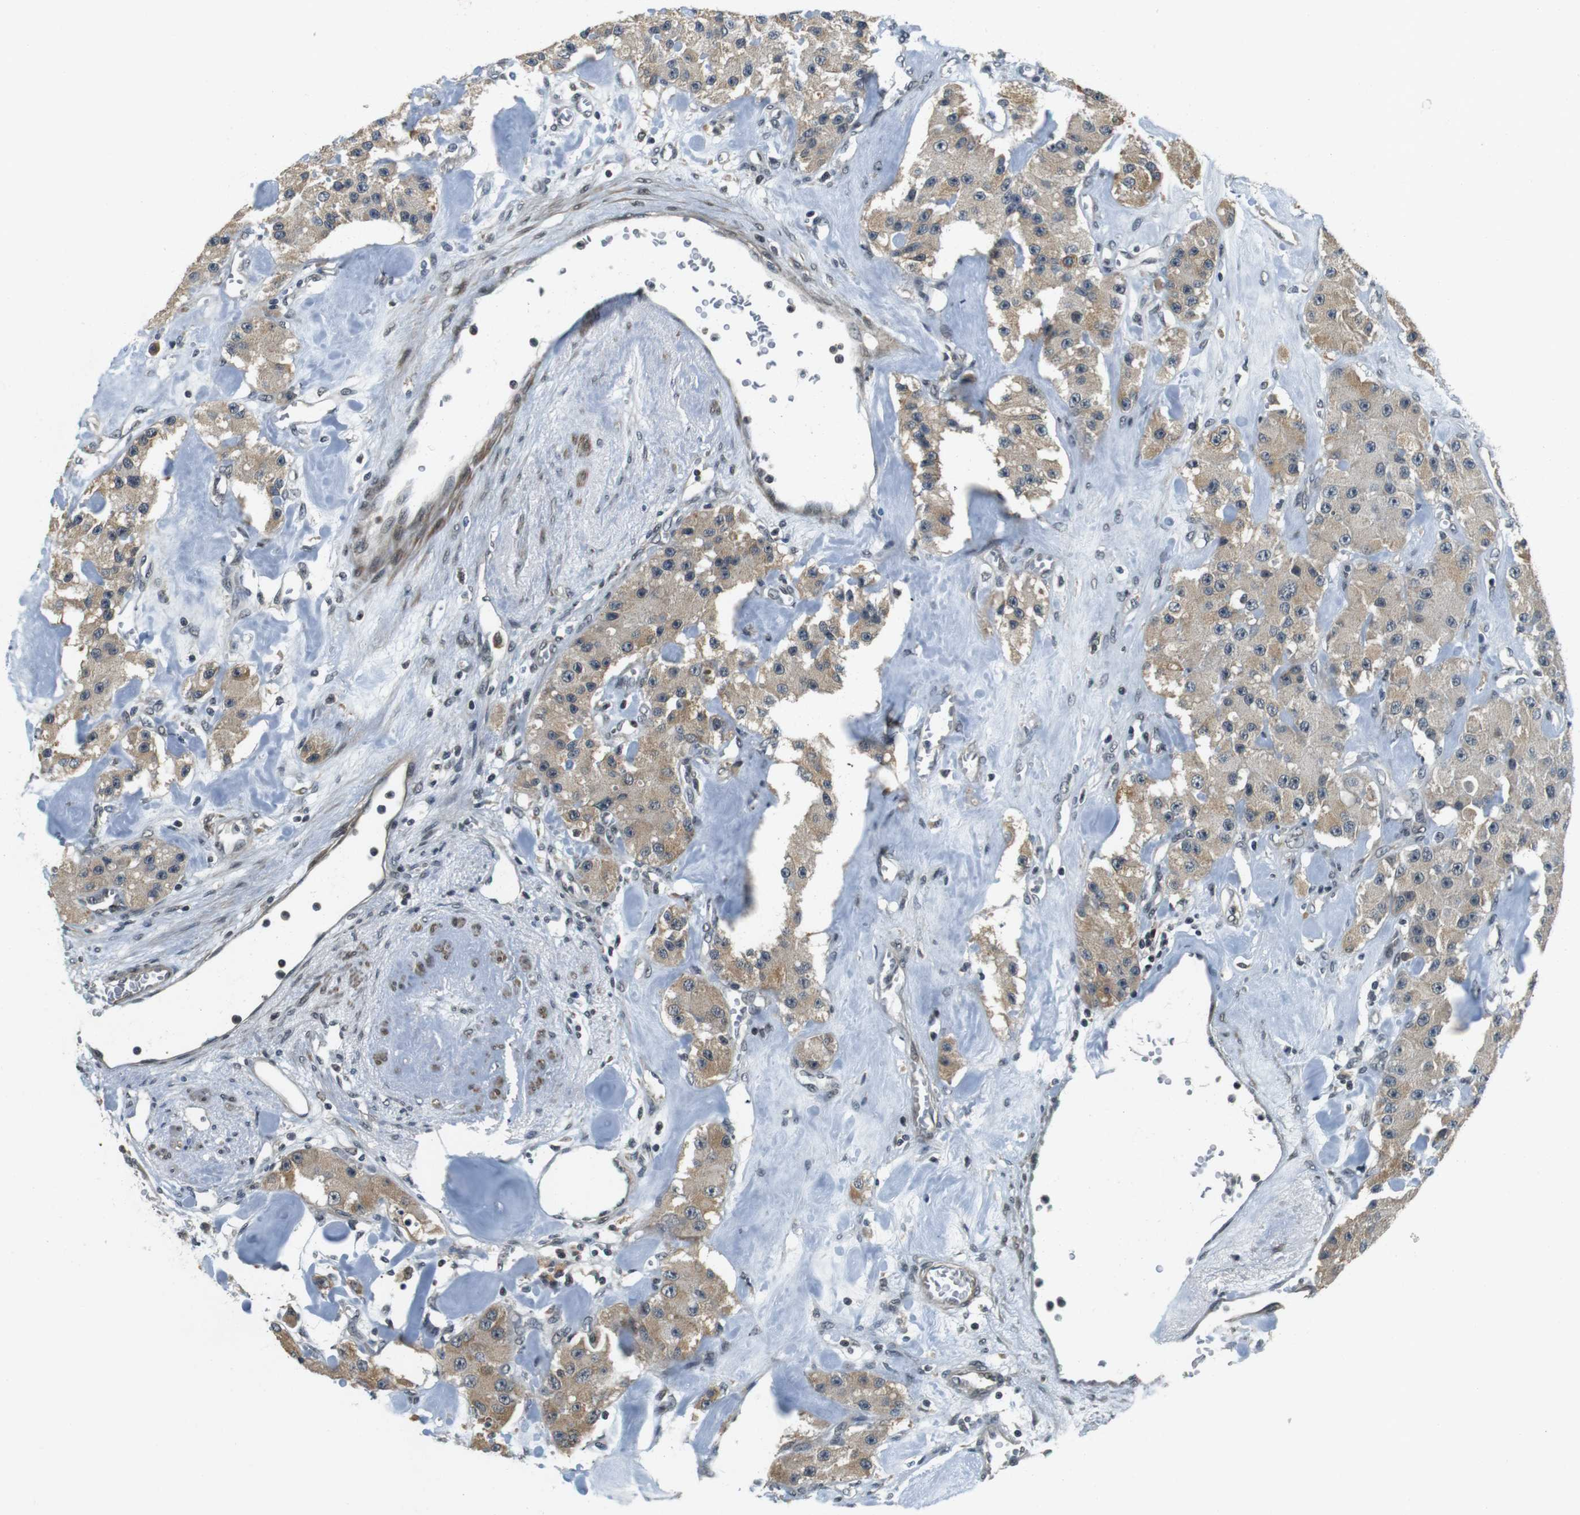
{"staining": {"intensity": "weak", "quantity": ">75%", "location": "cytoplasmic/membranous"}, "tissue": "carcinoid", "cell_type": "Tumor cells", "image_type": "cancer", "snomed": [{"axis": "morphology", "description": "Carcinoid, malignant, NOS"}, {"axis": "topography", "description": "Pancreas"}], "caption": "A brown stain shows weak cytoplasmic/membranous expression of a protein in carcinoid tumor cells. (Stains: DAB in brown, nuclei in blue, Microscopy: brightfield microscopy at high magnification).", "gene": "BRD4", "patient": {"sex": "male", "age": 41}}